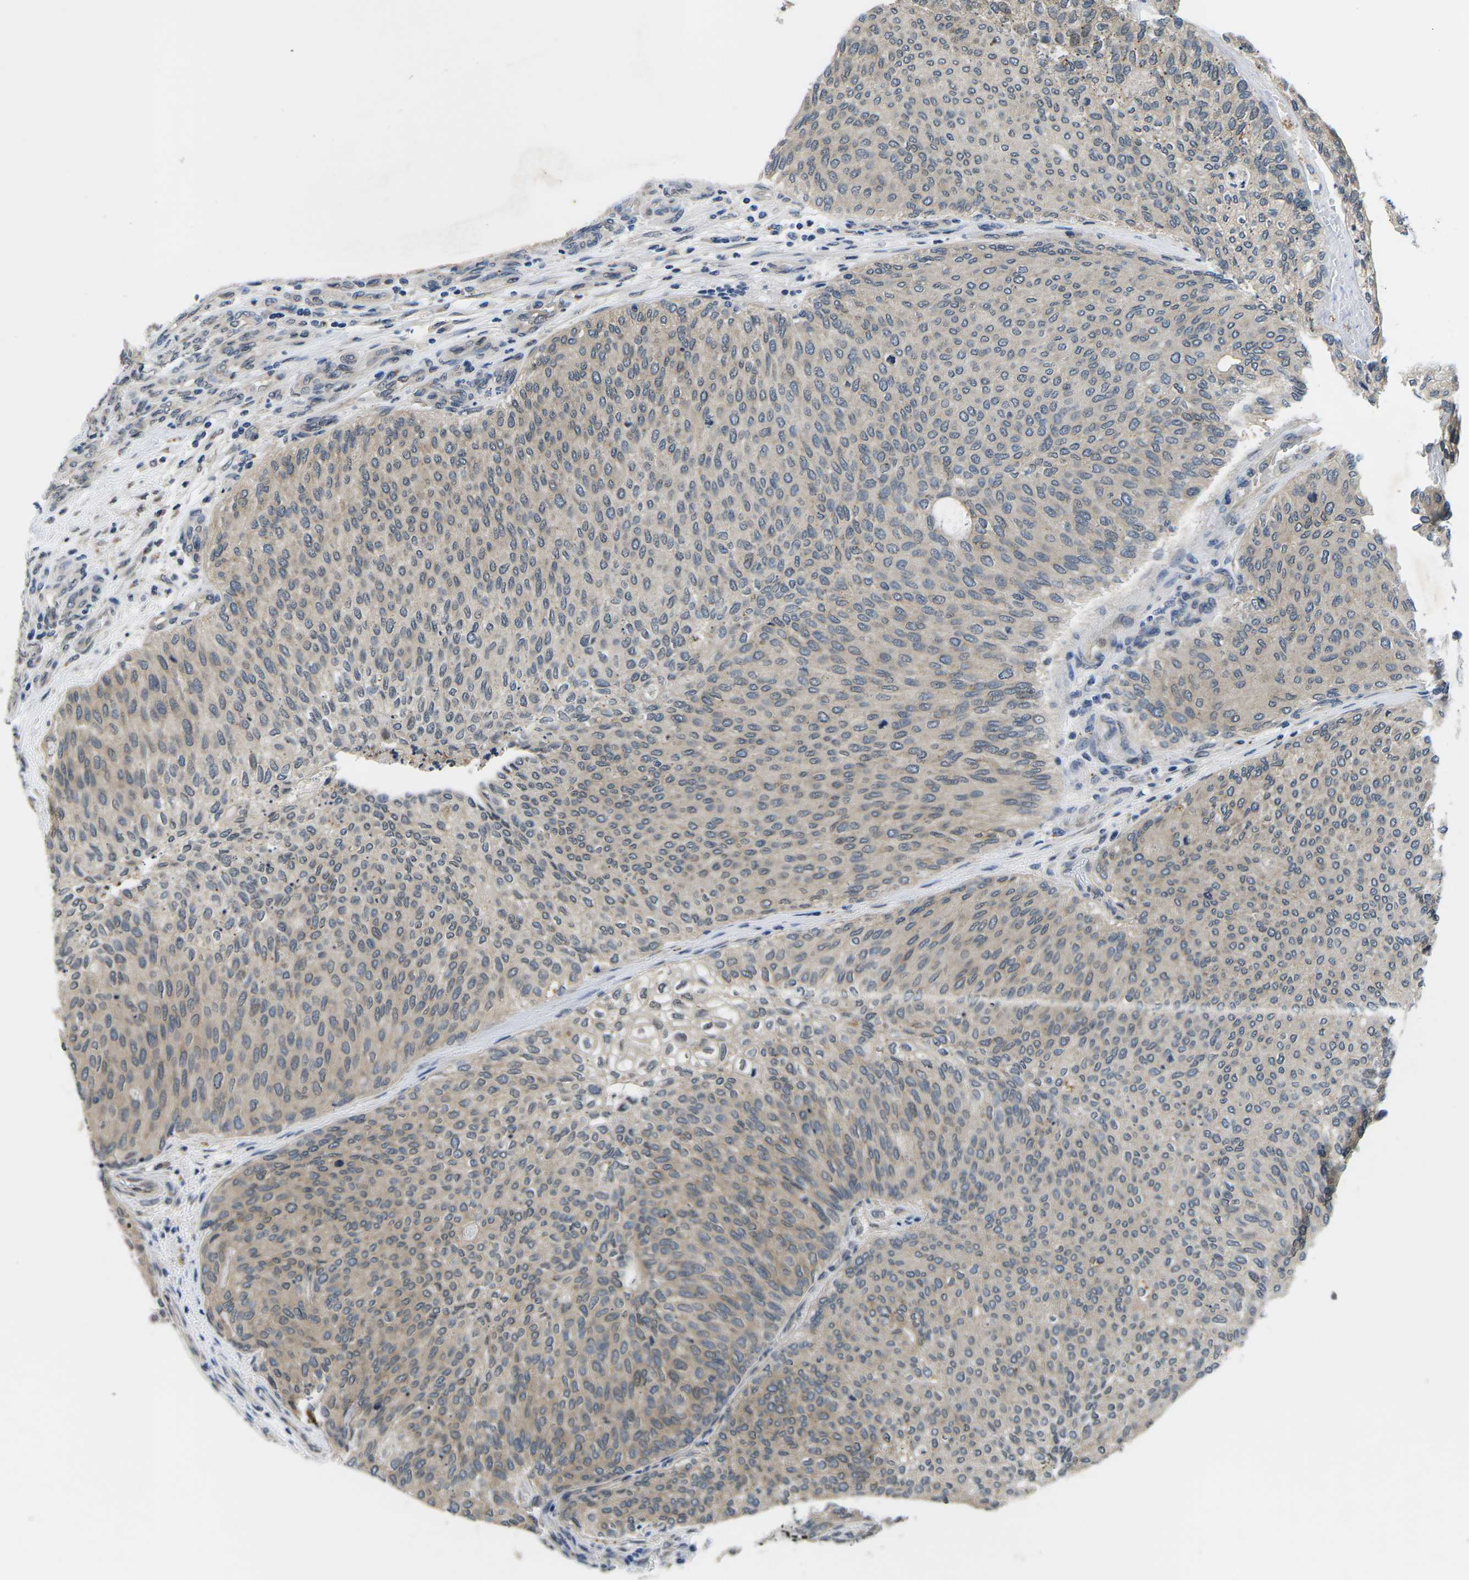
{"staining": {"intensity": "weak", "quantity": "25%-75%", "location": "cytoplasmic/membranous"}, "tissue": "urothelial cancer", "cell_type": "Tumor cells", "image_type": "cancer", "snomed": [{"axis": "morphology", "description": "Urothelial carcinoma, Low grade"}, {"axis": "topography", "description": "Urinary bladder"}], "caption": "There is low levels of weak cytoplasmic/membranous positivity in tumor cells of low-grade urothelial carcinoma, as demonstrated by immunohistochemical staining (brown color).", "gene": "SNX10", "patient": {"sex": "female", "age": 79}}